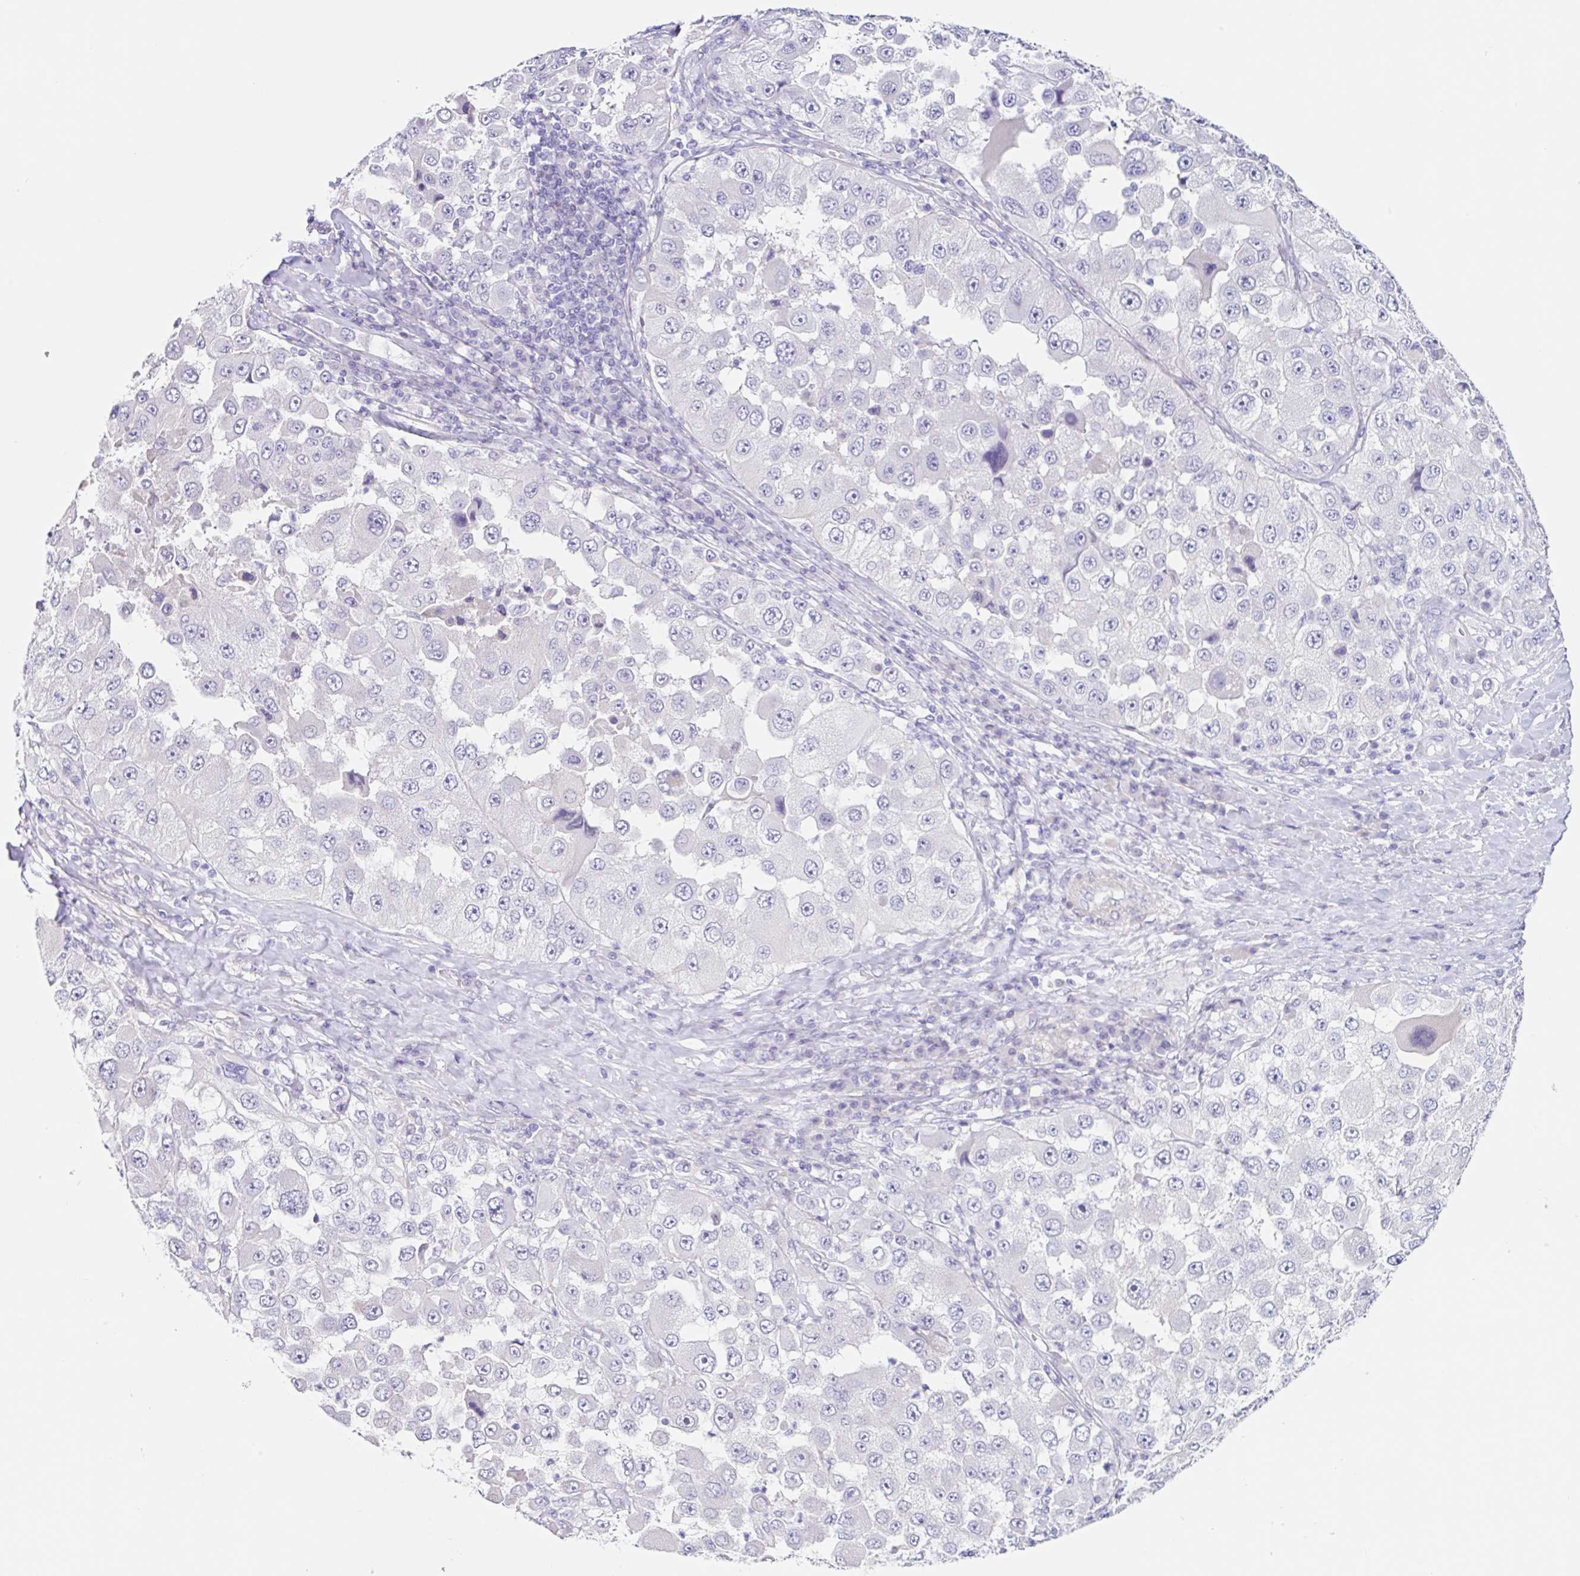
{"staining": {"intensity": "negative", "quantity": "none", "location": "none"}, "tissue": "melanoma", "cell_type": "Tumor cells", "image_type": "cancer", "snomed": [{"axis": "morphology", "description": "Malignant melanoma, Metastatic site"}, {"axis": "topography", "description": "Lymph node"}], "caption": "Immunohistochemical staining of melanoma shows no significant staining in tumor cells. (DAB (3,3'-diaminobenzidine) immunohistochemistry, high magnification).", "gene": "DCAF17", "patient": {"sex": "male", "age": 62}}